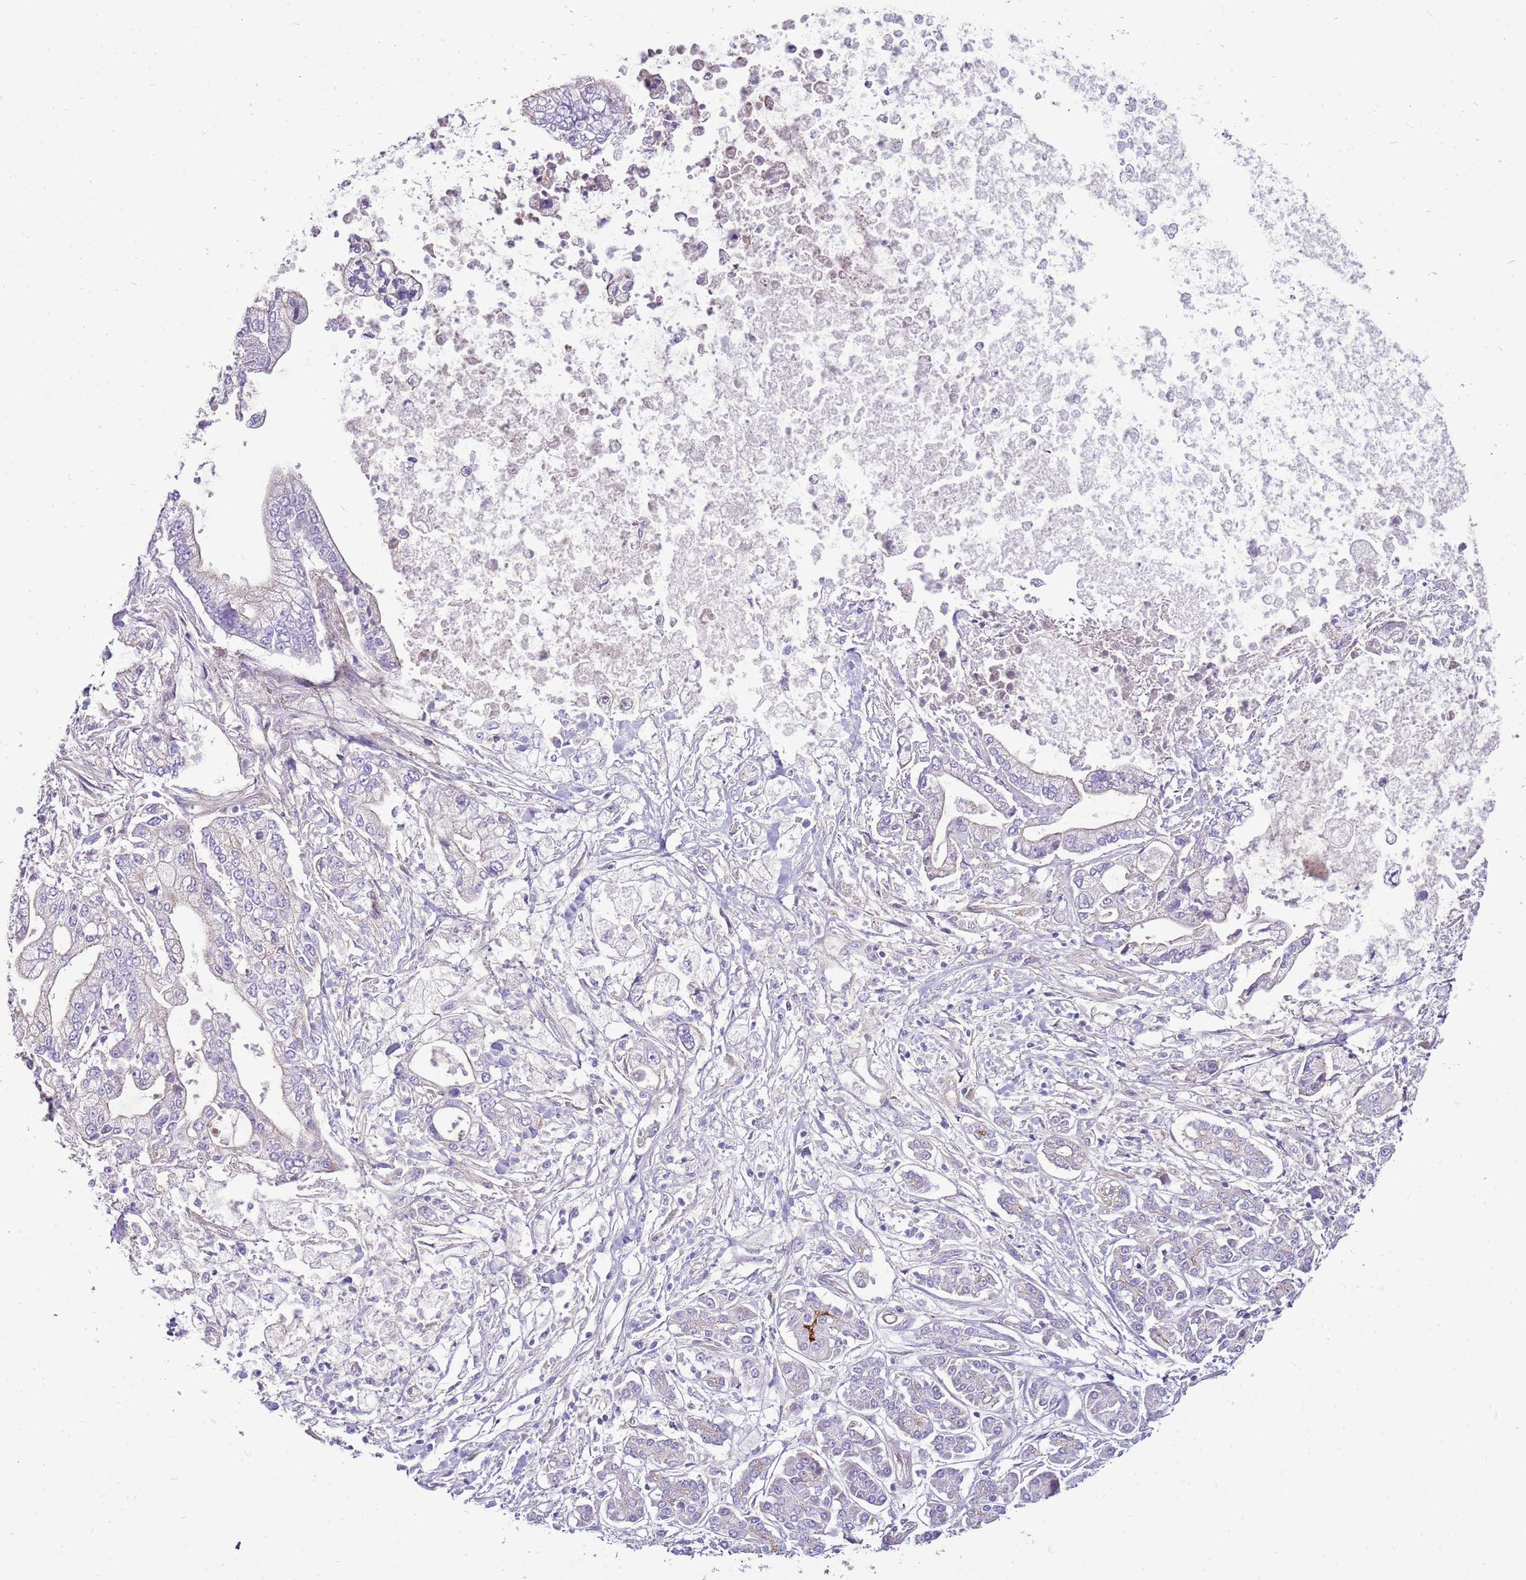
{"staining": {"intensity": "negative", "quantity": "none", "location": "none"}, "tissue": "pancreatic cancer", "cell_type": "Tumor cells", "image_type": "cancer", "snomed": [{"axis": "morphology", "description": "Adenocarcinoma, NOS"}, {"axis": "topography", "description": "Pancreas"}], "caption": "Immunohistochemical staining of human pancreatic adenocarcinoma displays no significant staining in tumor cells. (DAB immunohistochemistry (IHC) with hematoxylin counter stain).", "gene": "NTN4", "patient": {"sex": "male", "age": 69}}